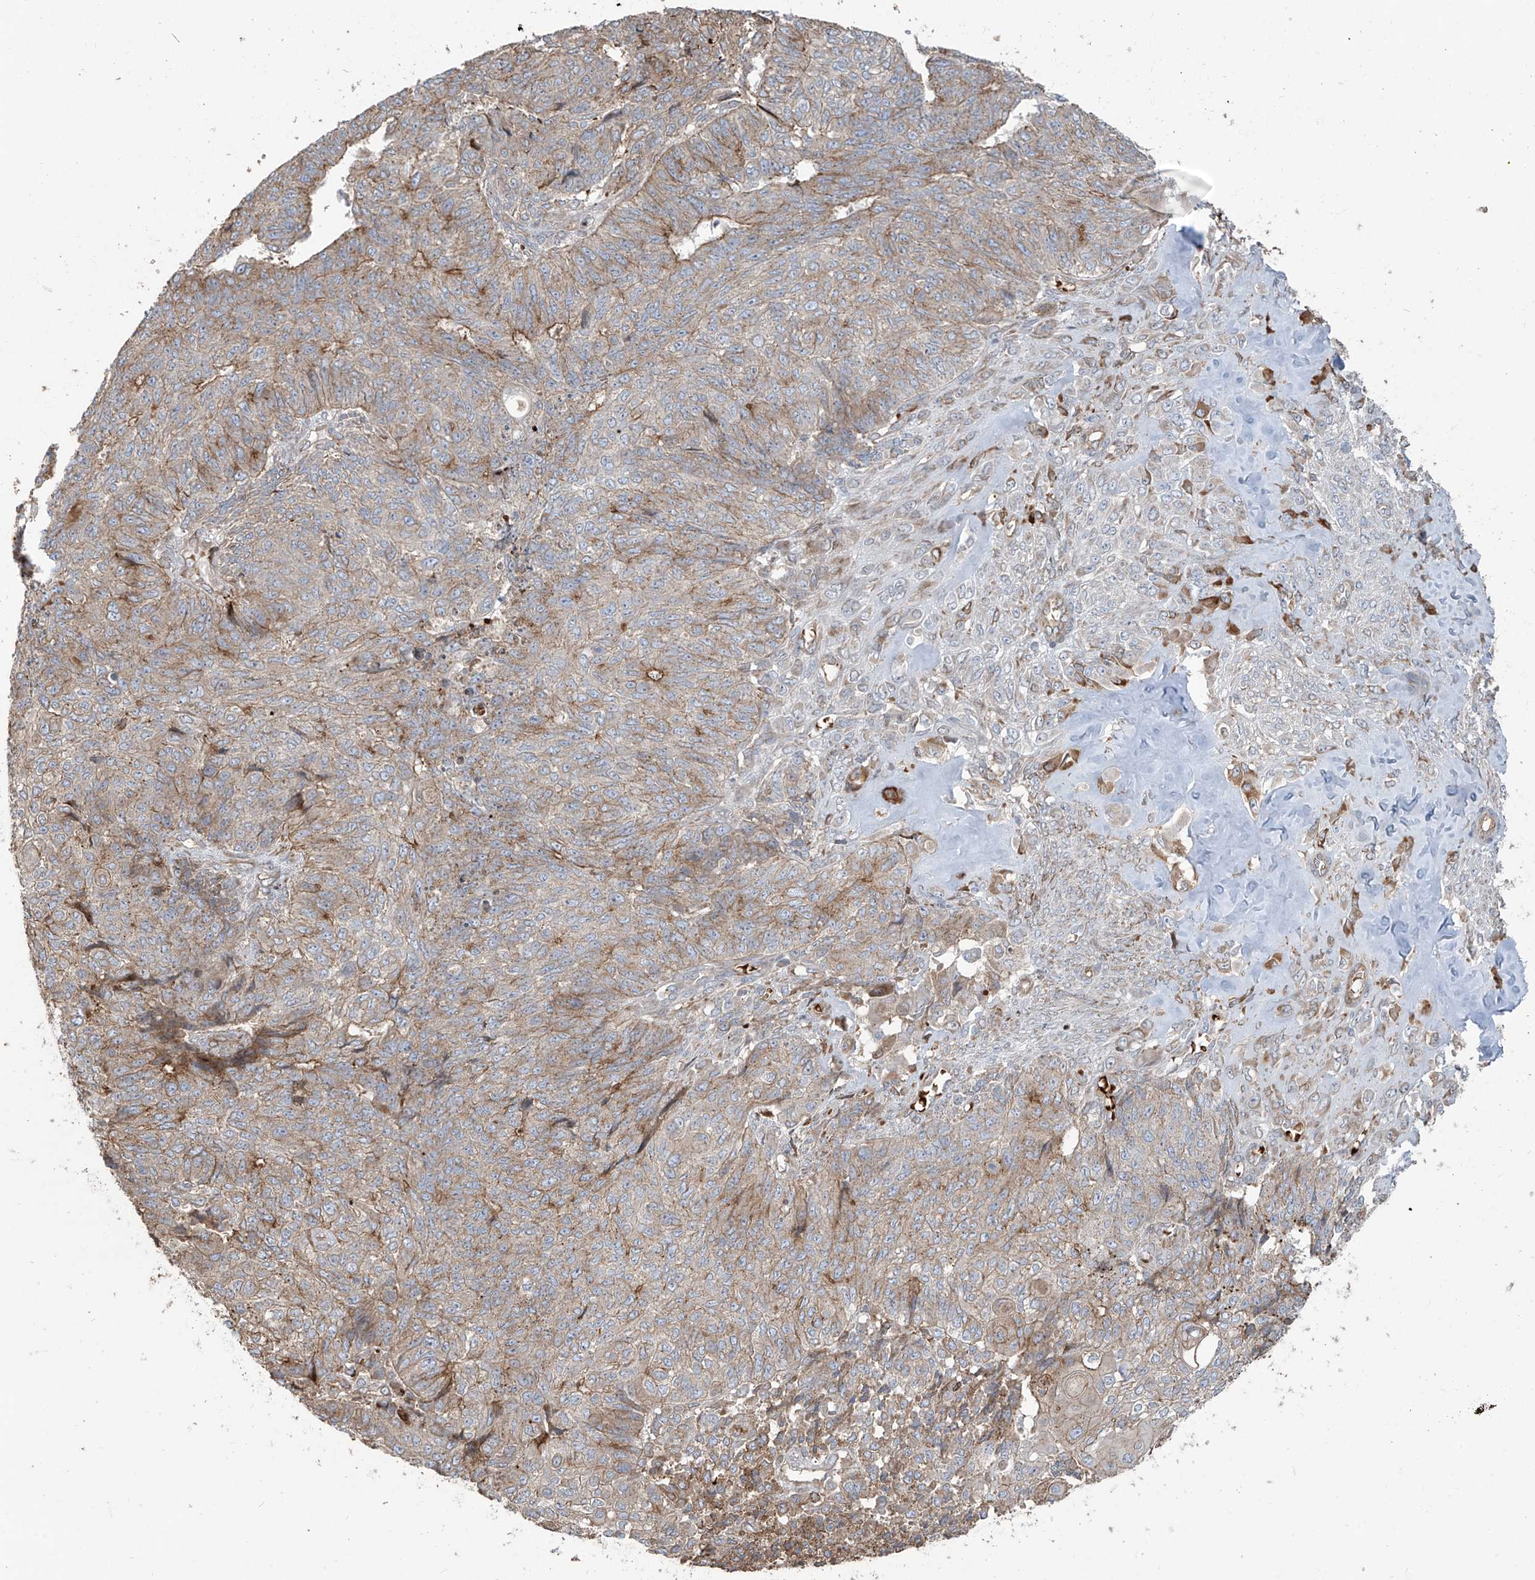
{"staining": {"intensity": "weak", "quantity": ">75%", "location": "cytoplasmic/membranous"}, "tissue": "endometrial cancer", "cell_type": "Tumor cells", "image_type": "cancer", "snomed": [{"axis": "morphology", "description": "Adenocarcinoma, NOS"}, {"axis": "topography", "description": "Endometrium"}], "caption": "Human adenocarcinoma (endometrial) stained with a brown dye demonstrates weak cytoplasmic/membranous positive expression in approximately >75% of tumor cells.", "gene": "ABTB1", "patient": {"sex": "female", "age": 32}}